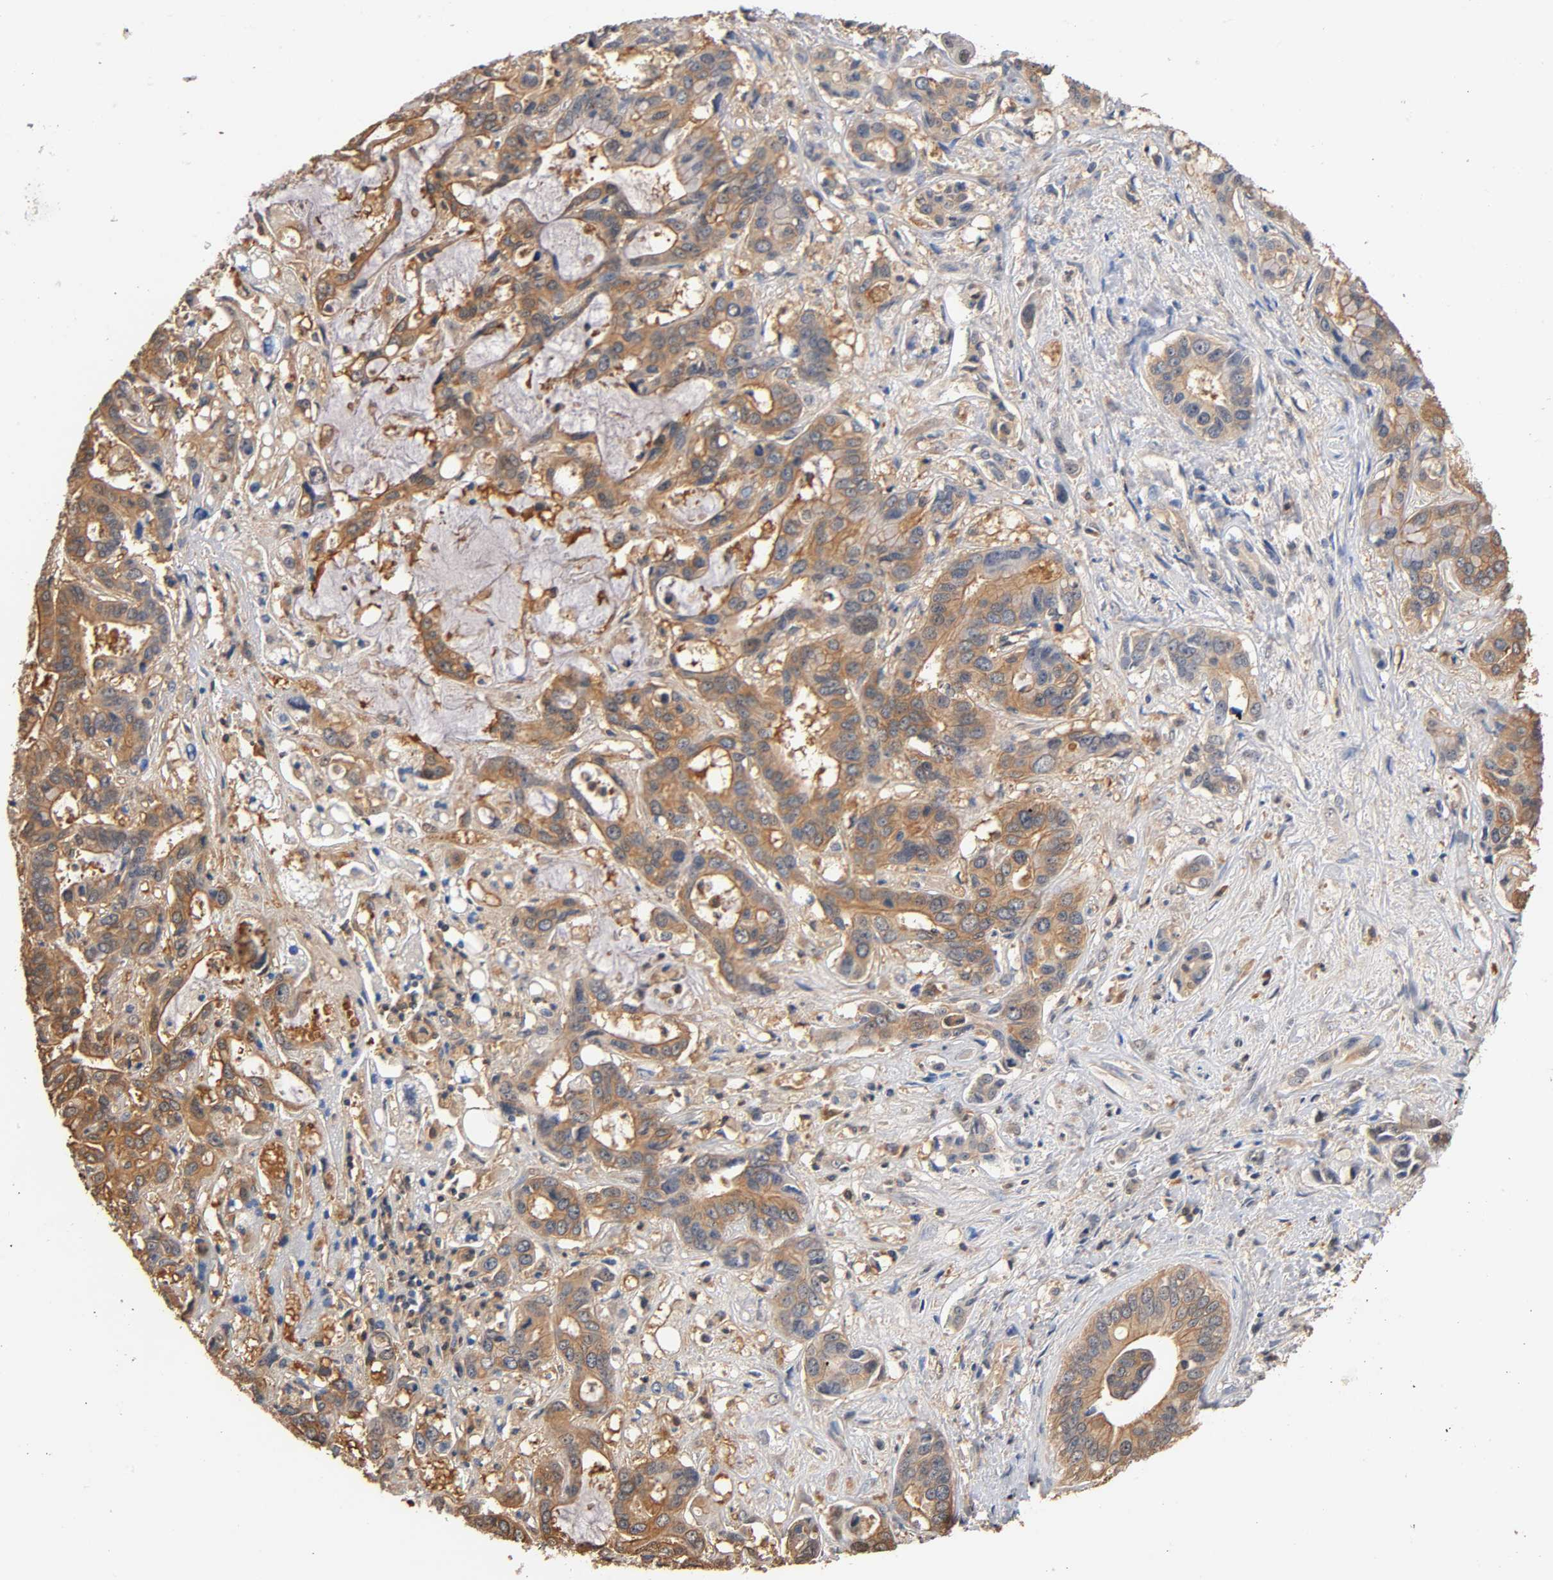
{"staining": {"intensity": "moderate", "quantity": ">75%", "location": "cytoplasmic/membranous"}, "tissue": "liver cancer", "cell_type": "Tumor cells", "image_type": "cancer", "snomed": [{"axis": "morphology", "description": "Cholangiocarcinoma"}, {"axis": "topography", "description": "Liver"}], "caption": "Protein expression analysis of liver cancer demonstrates moderate cytoplasmic/membranous staining in about >75% of tumor cells. The staining was performed using DAB, with brown indicating positive protein expression. Nuclei are stained blue with hematoxylin.", "gene": "ALDOA", "patient": {"sex": "female", "age": 65}}